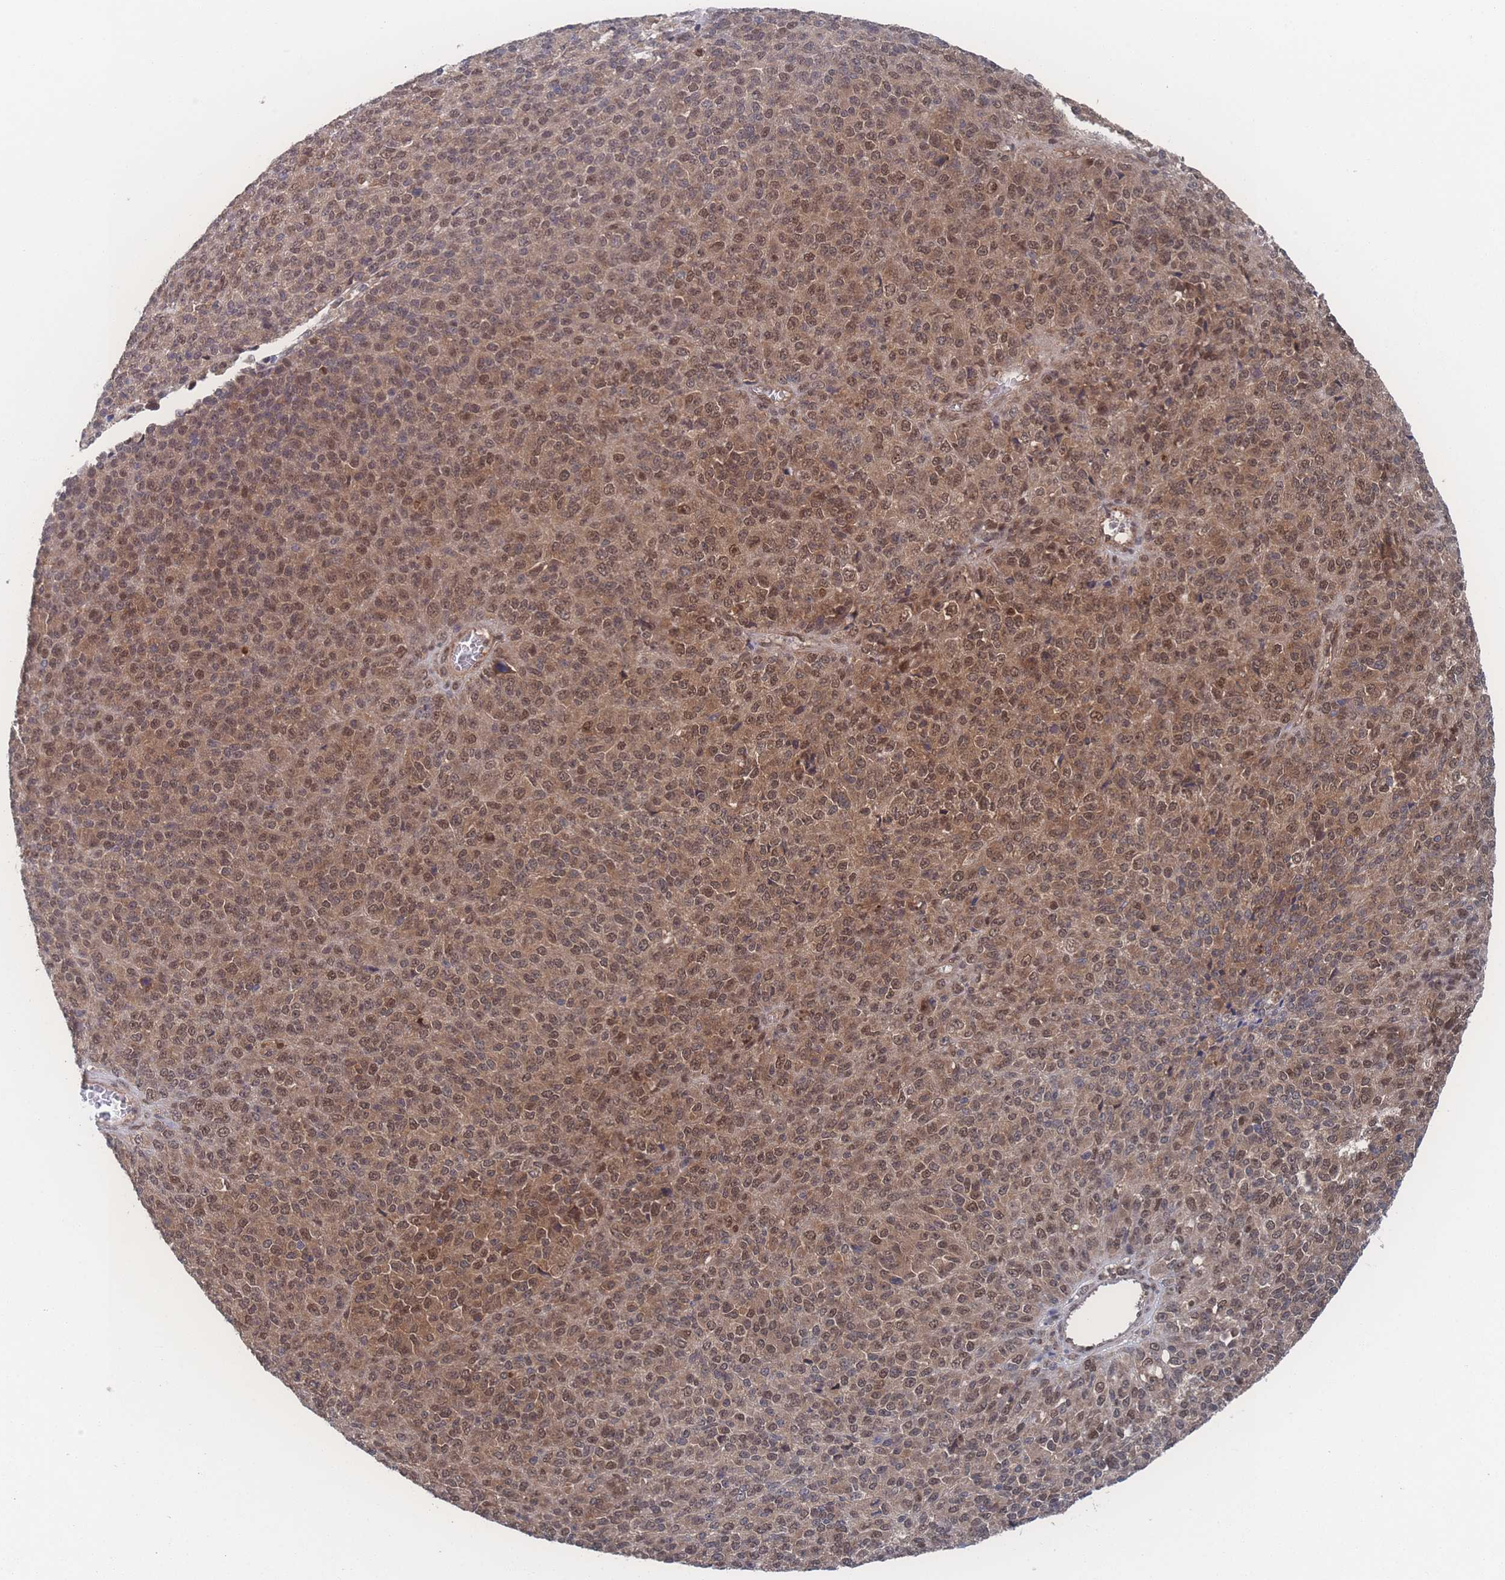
{"staining": {"intensity": "moderate", "quantity": ">75%", "location": "cytoplasmic/membranous,nuclear"}, "tissue": "melanoma", "cell_type": "Tumor cells", "image_type": "cancer", "snomed": [{"axis": "morphology", "description": "Malignant melanoma, Metastatic site"}, {"axis": "topography", "description": "Brain"}], "caption": "IHC (DAB) staining of human malignant melanoma (metastatic site) demonstrates moderate cytoplasmic/membranous and nuclear protein expression in approximately >75% of tumor cells.", "gene": "PSMA1", "patient": {"sex": "female", "age": 56}}